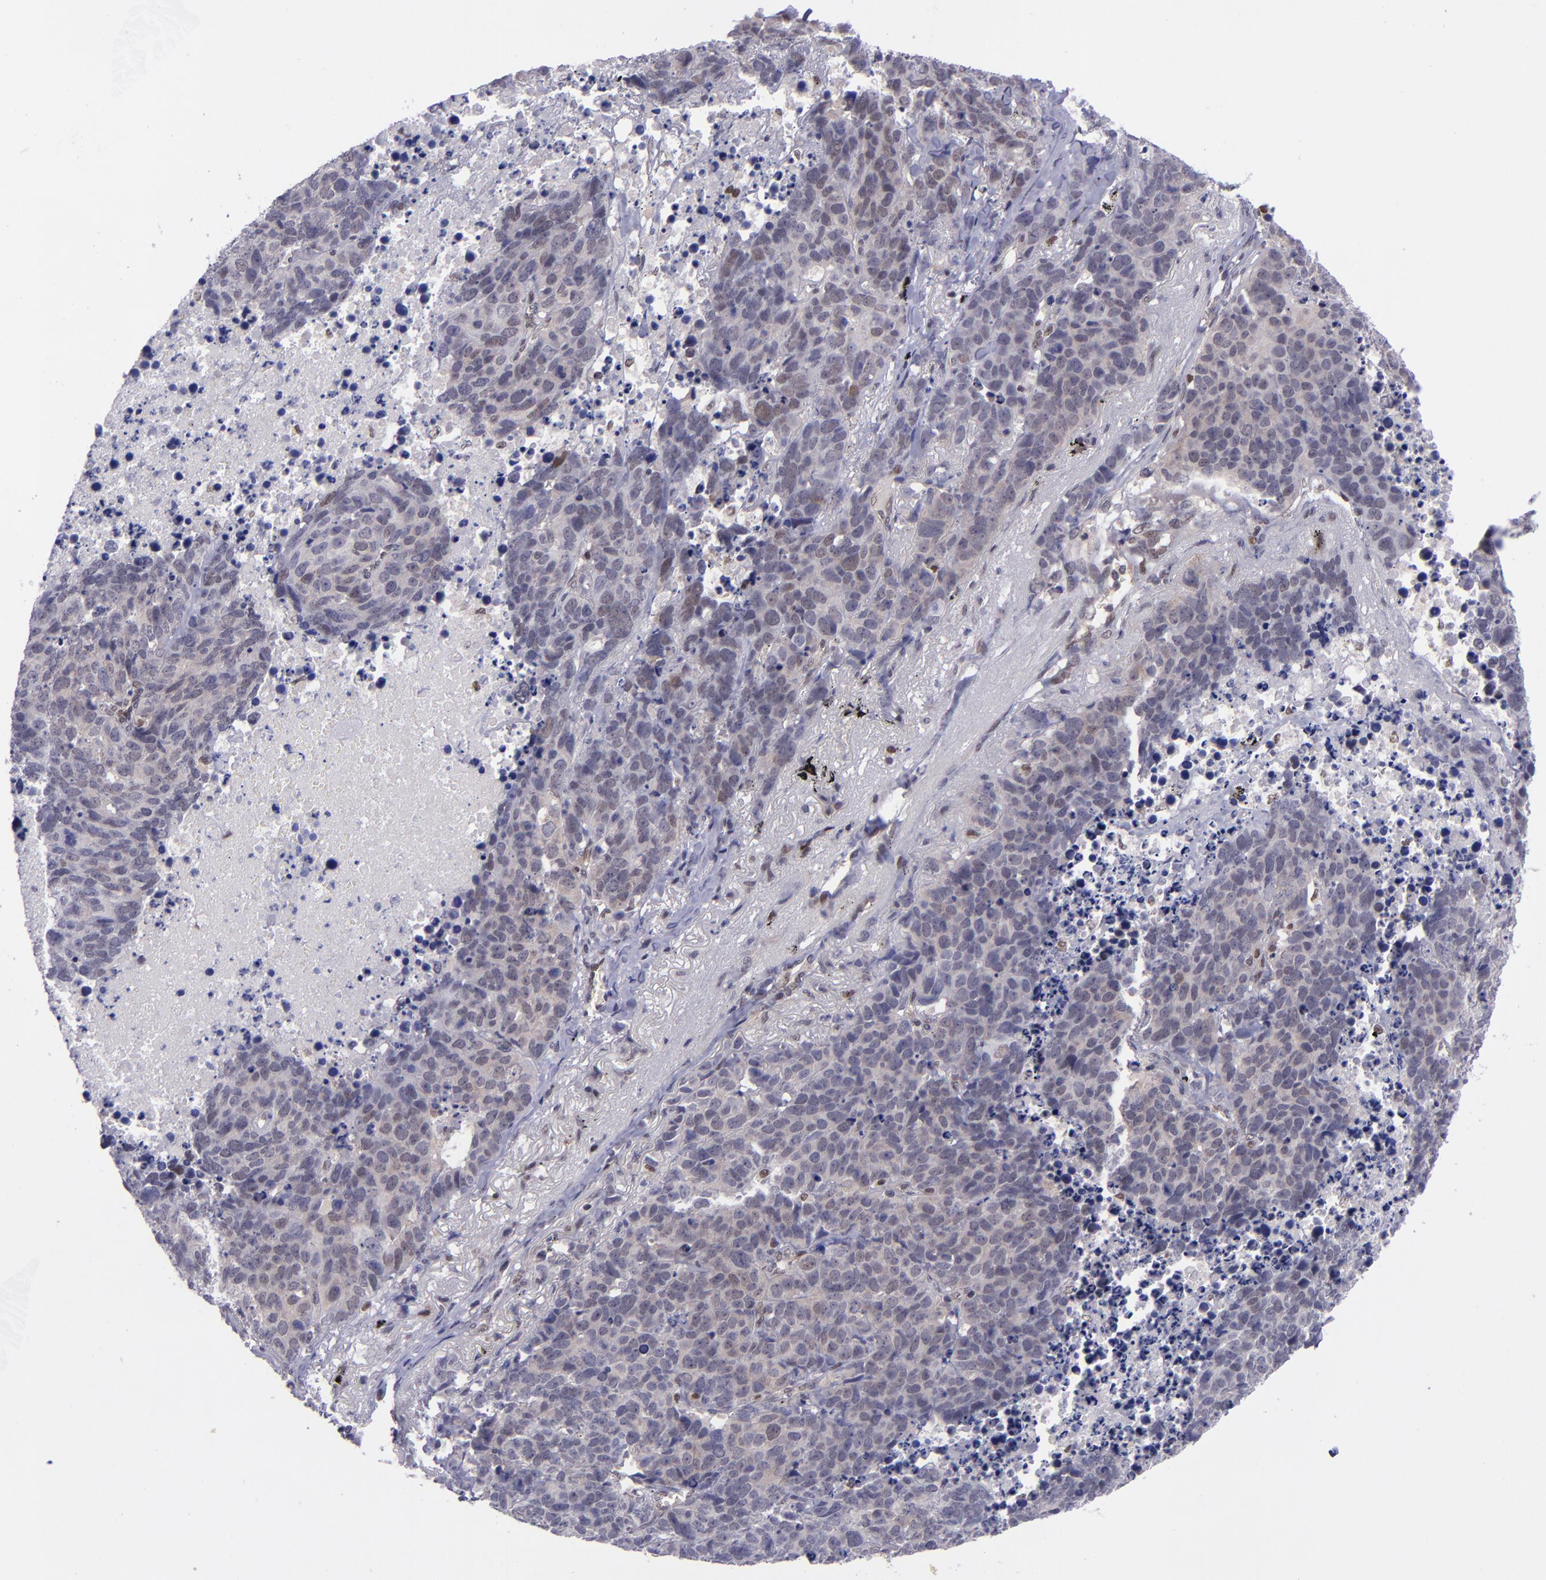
{"staining": {"intensity": "weak", "quantity": ">75%", "location": "cytoplasmic/membranous,nuclear"}, "tissue": "lung cancer", "cell_type": "Tumor cells", "image_type": "cancer", "snomed": [{"axis": "morphology", "description": "Carcinoid, malignant, NOS"}, {"axis": "topography", "description": "Lung"}], "caption": "Approximately >75% of tumor cells in human lung cancer (malignant carcinoid) demonstrate weak cytoplasmic/membranous and nuclear protein positivity as visualized by brown immunohistochemical staining.", "gene": "BAG1", "patient": {"sex": "male", "age": 60}}